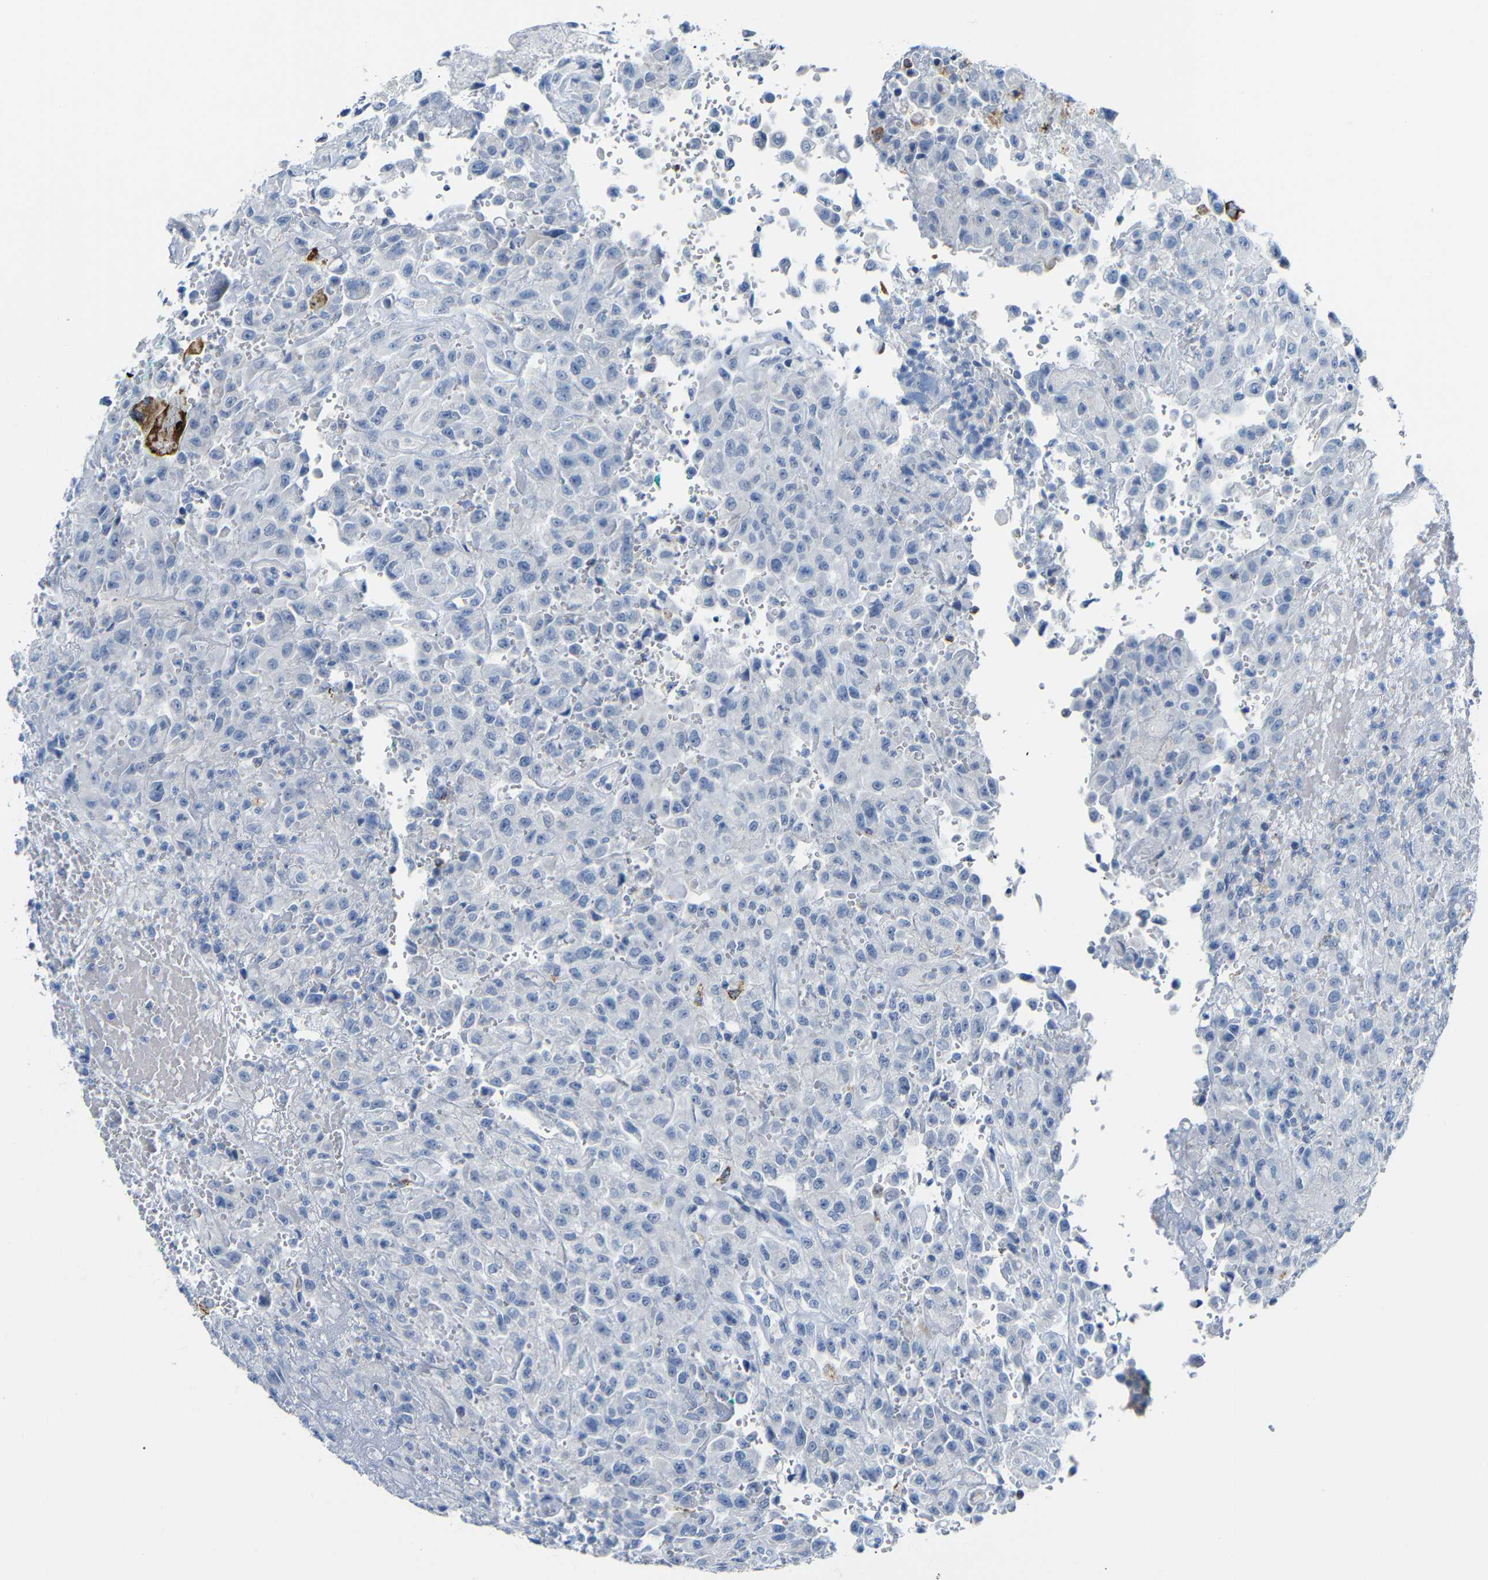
{"staining": {"intensity": "negative", "quantity": "none", "location": "none"}, "tissue": "urothelial cancer", "cell_type": "Tumor cells", "image_type": "cancer", "snomed": [{"axis": "morphology", "description": "Urothelial carcinoma, High grade"}, {"axis": "topography", "description": "Urinary bladder"}], "caption": "Urothelial carcinoma (high-grade) stained for a protein using IHC shows no staining tumor cells.", "gene": "C15orf48", "patient": {"sex": "male", "age": 46}}